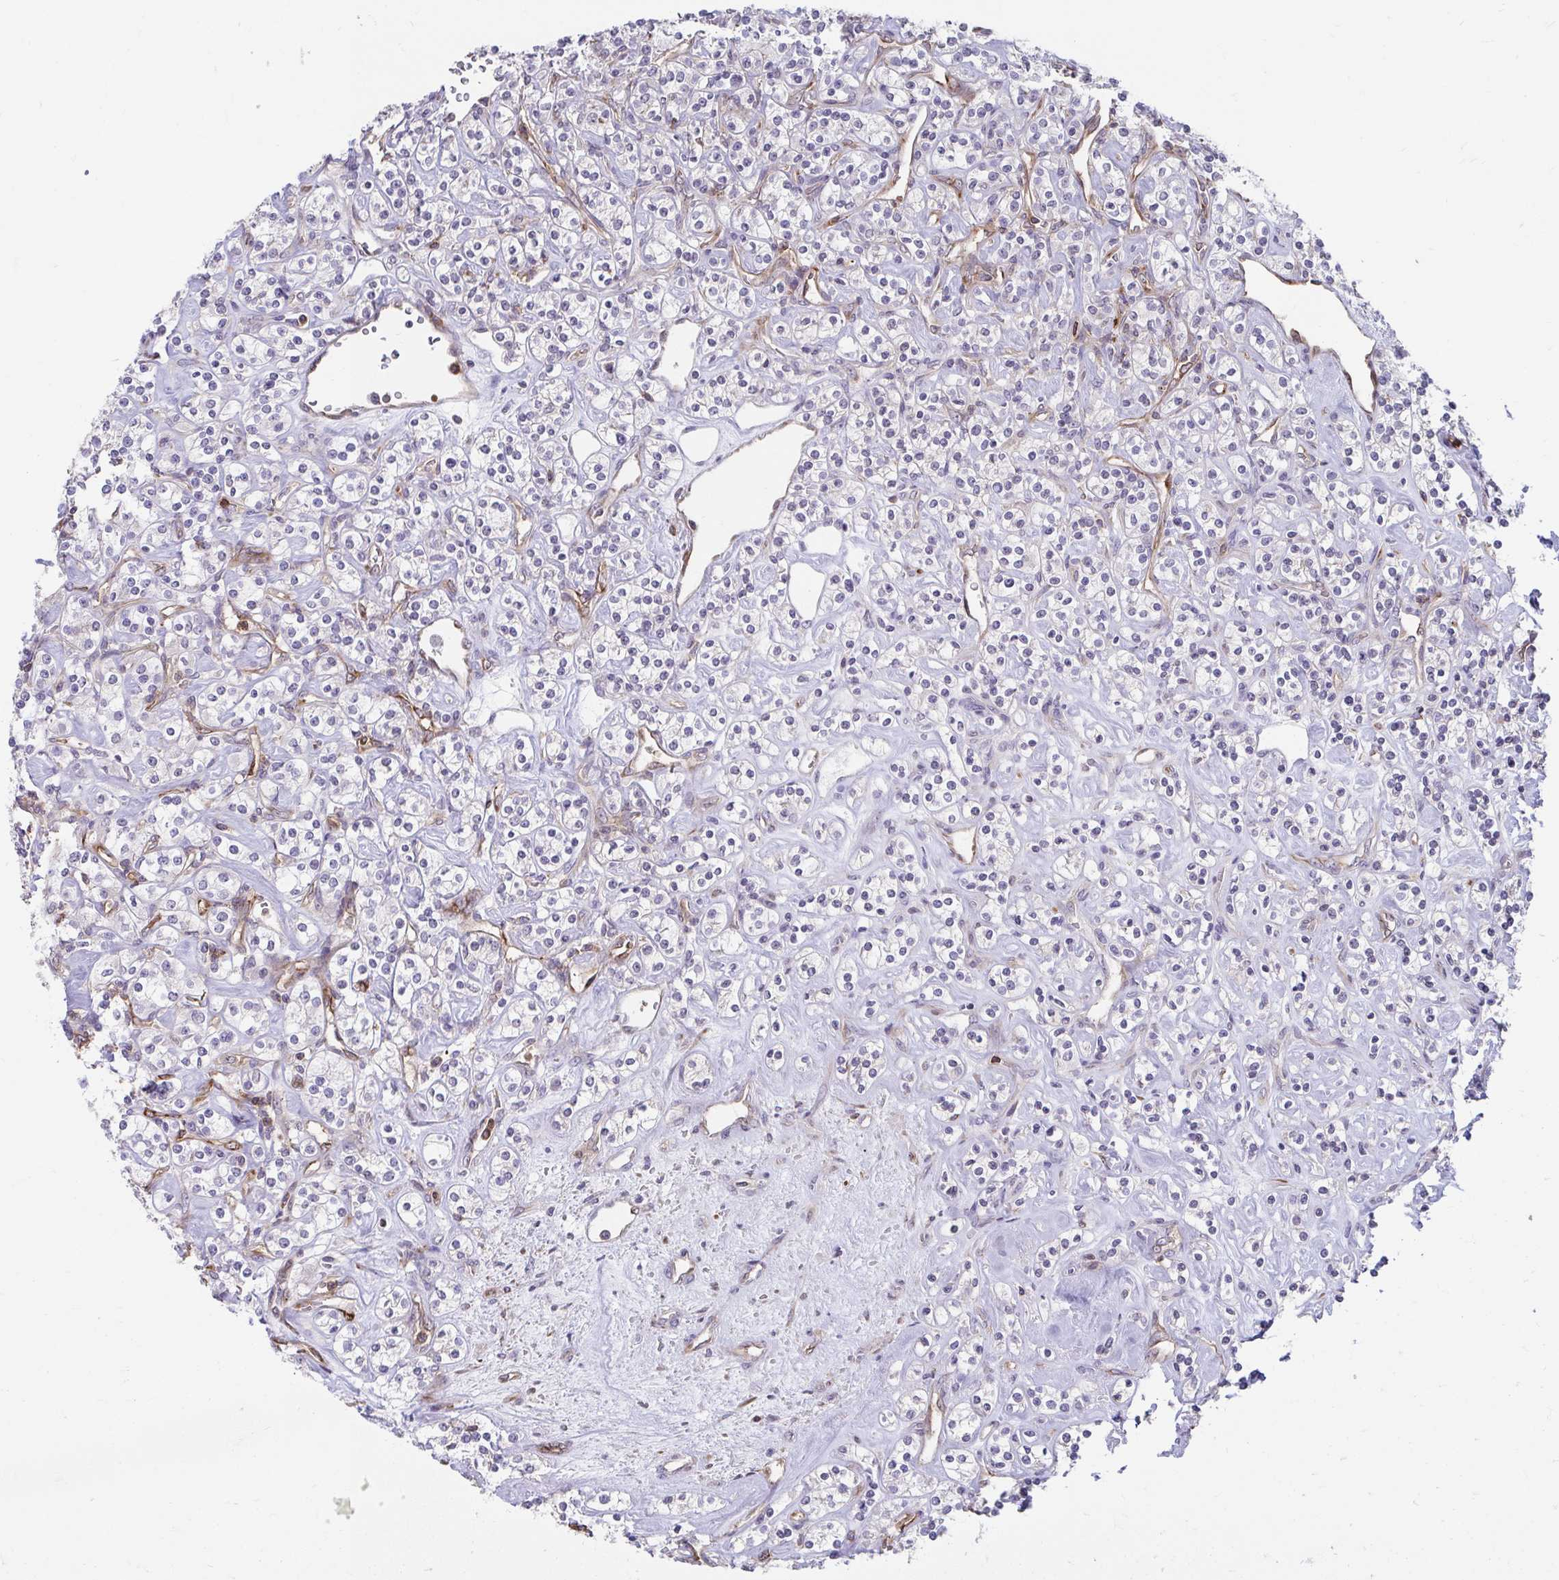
{"staining": {"intensity": "negative", "quantity": "none", "location": "none"}, "tissue": "renal cancer", "cell_type": "Tumor cells", "image_type": "cancer", "snomed": [{"axis": "morphology", "description": "Adenocarcinoma, NOS"}, {"axis": "topography", "description": "Kidney"}], "caption": "DAB immunohistochemical staining of renal adenocarcinoma exhibits no significant expression in tumor cells.", "gene": "FOXN3", "patient": {"sex": "male", "age": 77}}